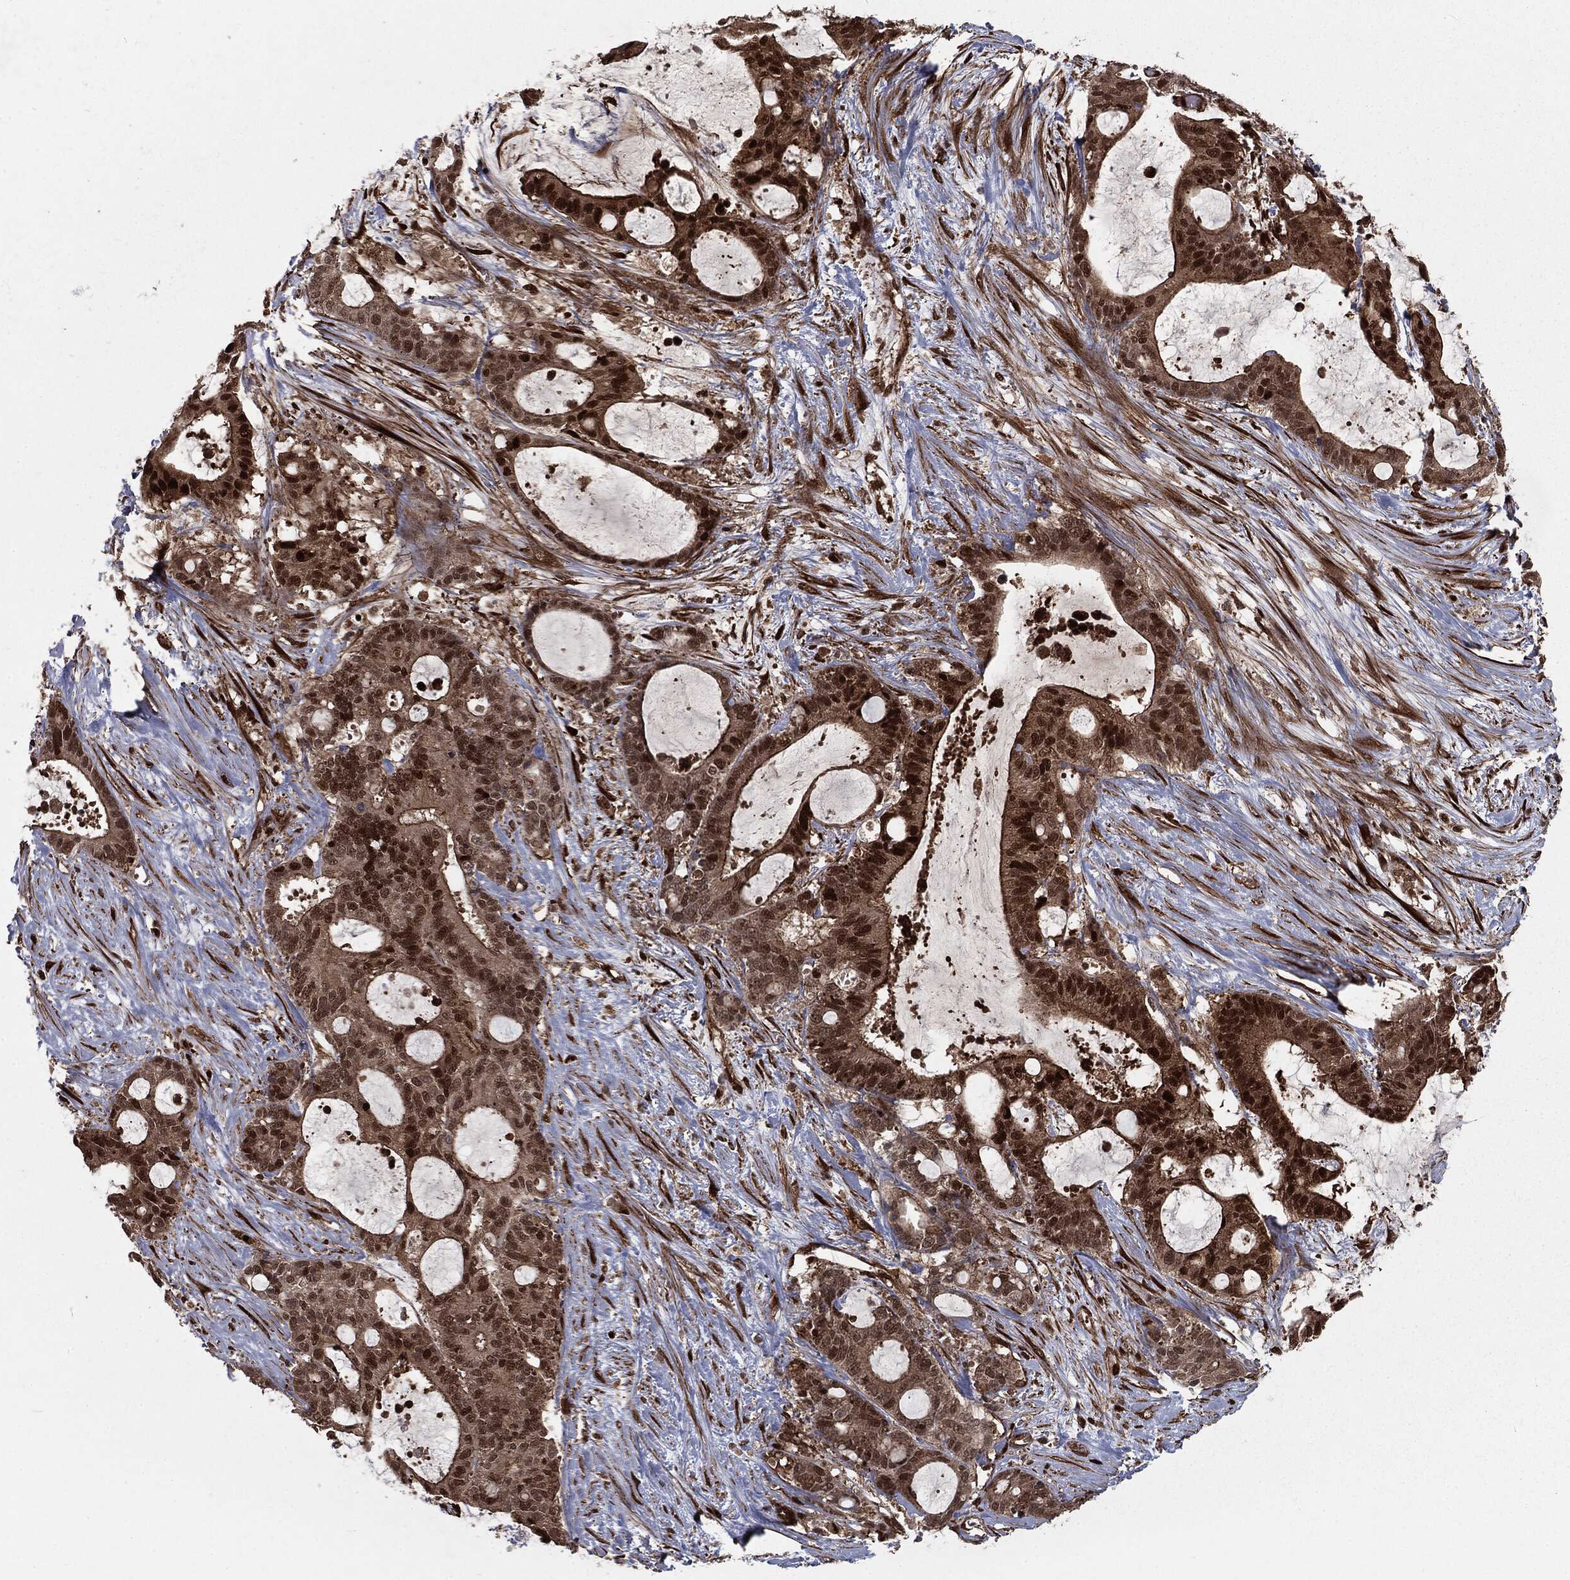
{"staining": {"intensity": "strong", "quantity": ">75%", "location": "cytoplasmic/membranous,nuclear"}, "tissue": "liver cancer", "cell_type": "Tumor cells", "image_type": "cancer", "snomed": [{"axis": "morphology", "description": "Normal tissue, NOS"}, {"axis": "morphology", "description": "Cholangiocarcinoma"}, {"axis": "topography", "description": "Liver"}, {"axis": "topography", "description": "Peripheral nerve tissue"}], "caption": "This is an image of immunohistochemistry staining of liver cholangiocarcinoma, which shows strong staining in the cytoplasmic/membranous and nuclear of tumor cells.", "gene": "RANBP9", "patient": {"sex": "female", "age": 73}}